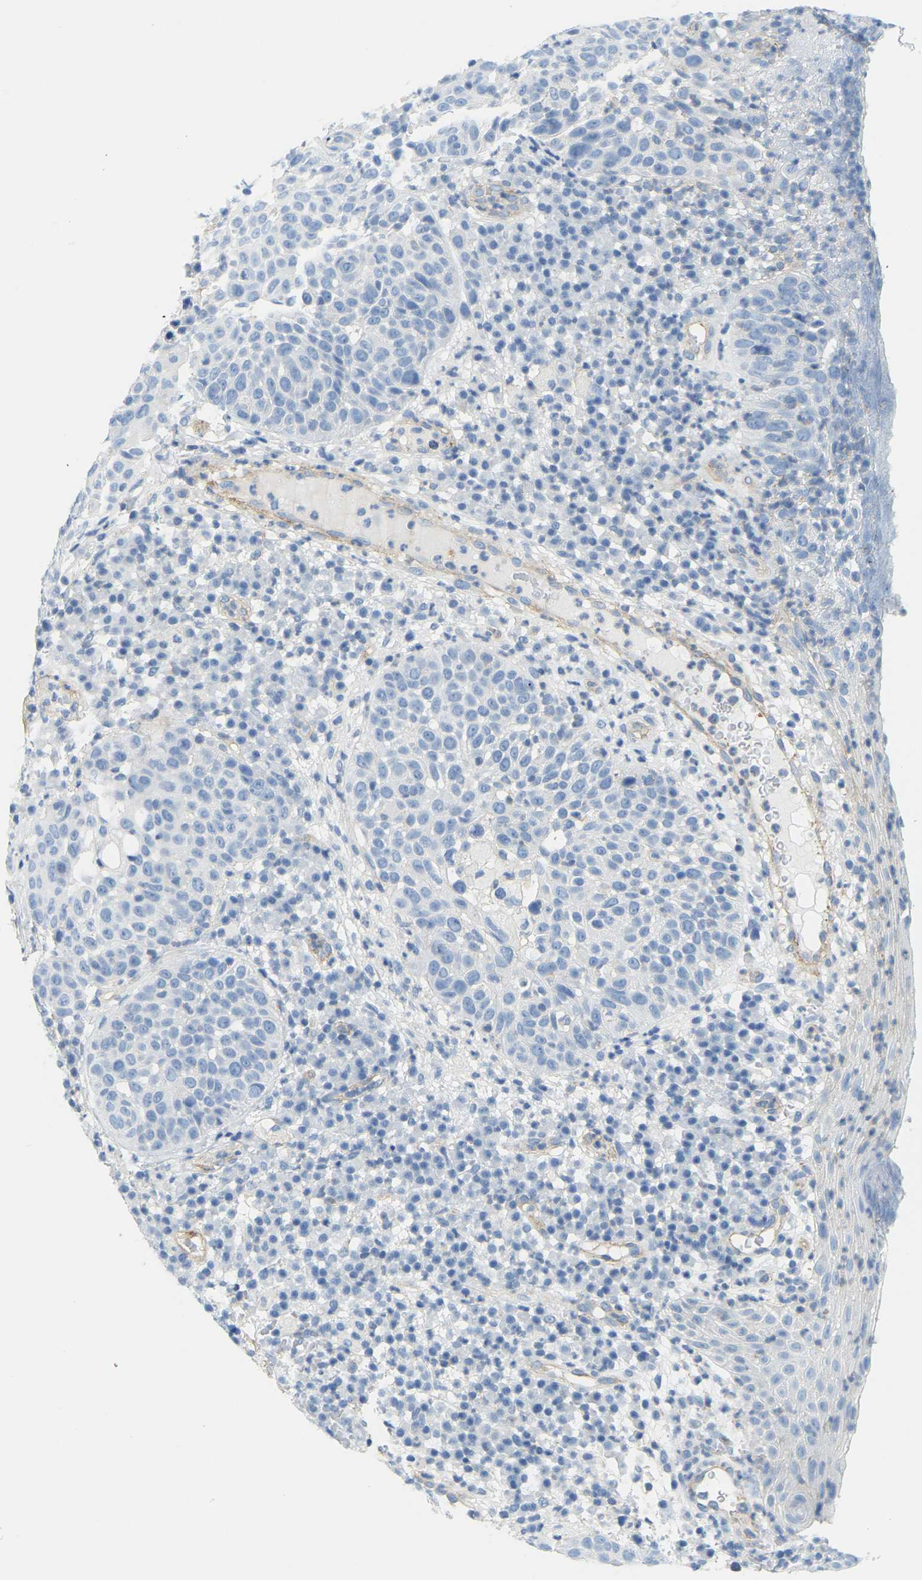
{"staining": {"intensity": "negative", "quantity": "none", "location": "none"}, "tissue": "skin cancer", "cell_type": "Tumor cells", "image_type": "cancer", "snomed": [{"axis": "morphology", "description": "Squamous cell carcinoma in situ, NOS"}, {"axis": "morphology", "description": "Squamous cell carcinoma, NOS"}, {"axis": "topography", "description": "Skin"}], "caption": "Immunohistochemical staining of human skin cancer (squamous cell carcinoma) demonstrates no significant expression in tumor cells. (DAB (3,3'-diaminobenzidine) IHC with hematoxylin counter stain).", "gene": "MYL3", "patient": {"sex": "male", "age": 93}}